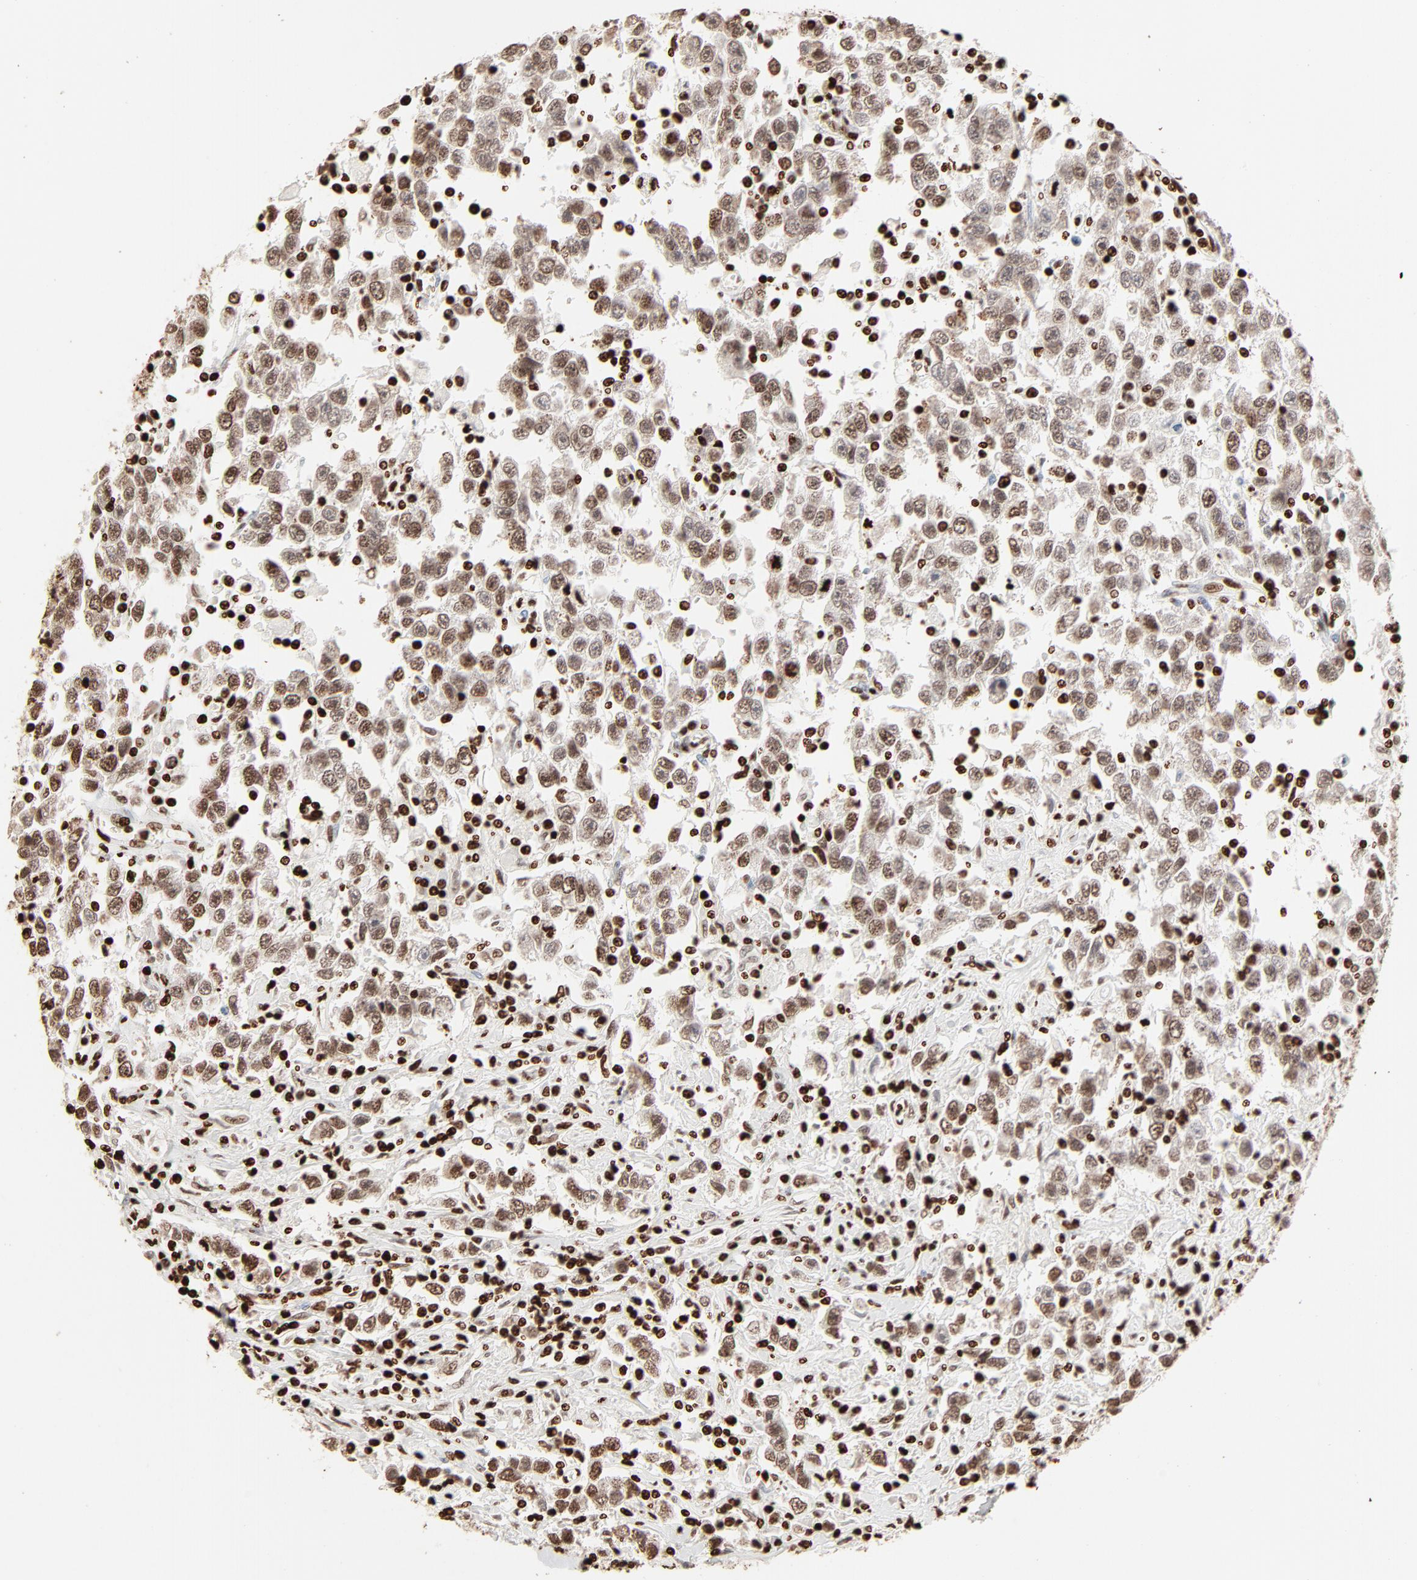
{"staining": {"intensity": "moderate", "quantity": ">75%", "location": "nuclear"}, "tissue": "testis cancer", "cell_type": "Tumor cells", "image_type": "cancer", "snomed": [{"axis": "morphology", "description": "Seminoma, NOS"}, {"axis": "topography", "description": "Testis"}], "caption": "Testis cancer (seminoma) tissue demonstrates moderate nuclear positivity in about >75% of tumor cells, visualized by immunohistochemistry.", "gene": "HMGB2", "patient": {"sex": "male", "age": 41}}